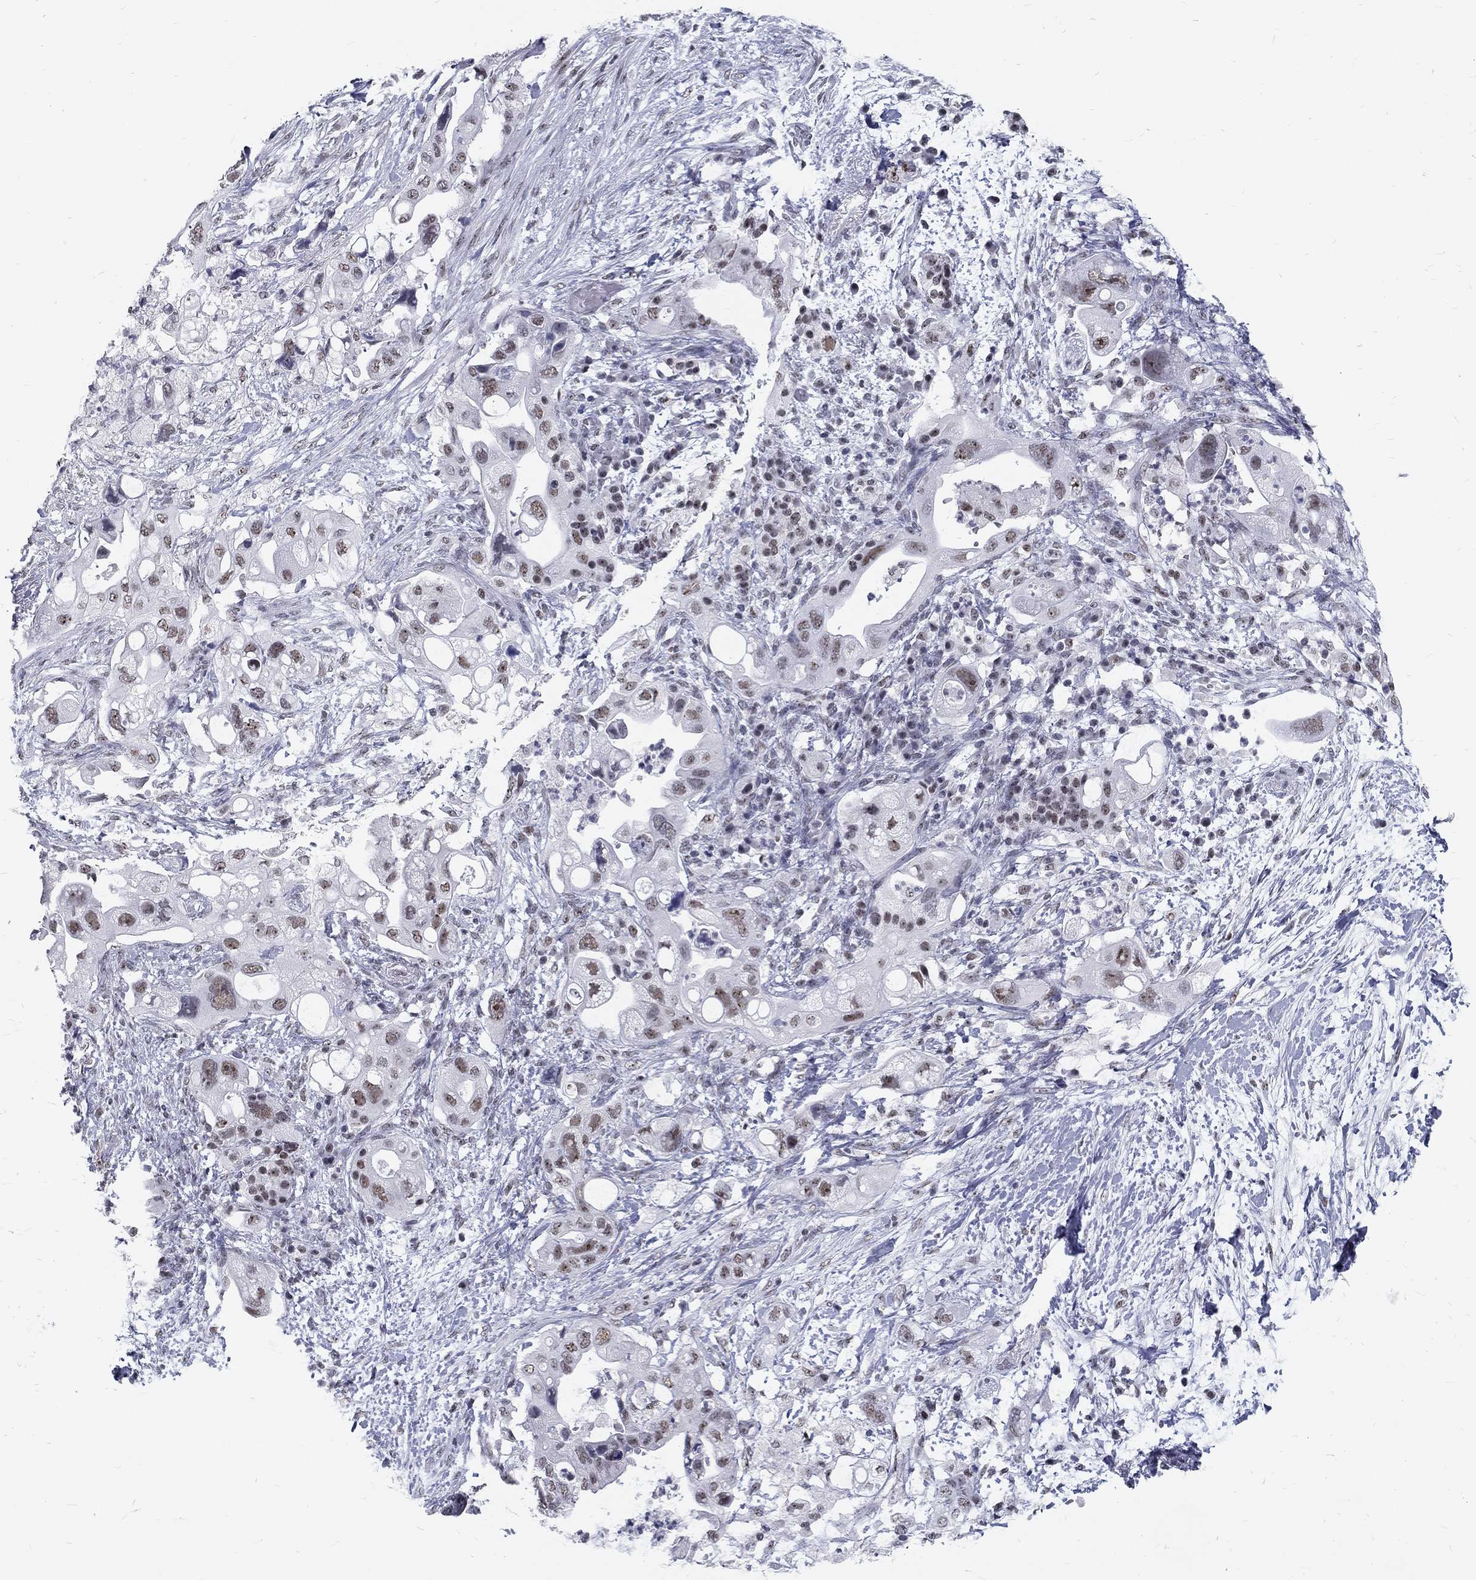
{"staining": {"intensity": "weak", "quantity": "25%-75%", "location": "nuclear"}, "tissue": "pancreatic cancer", "cell_type": "Tumor cells", "image_type": "cancer", "snomed": [{"axis": "morphology", "description": "Adenocarcinoma, NOS"}, {"axis": "topography", "description": "Pancreas"}], "caption": "Immunohistochemistry (IHC) (DAB (3,3'-diaminobenzidine)) staining of human adenocarcinoma (pancreatic) displays weak nuclear protein expression in about 25%-75% of tumor cells.", "gene": "SNORC", "patient": {"sex": "female", "age": 72}}